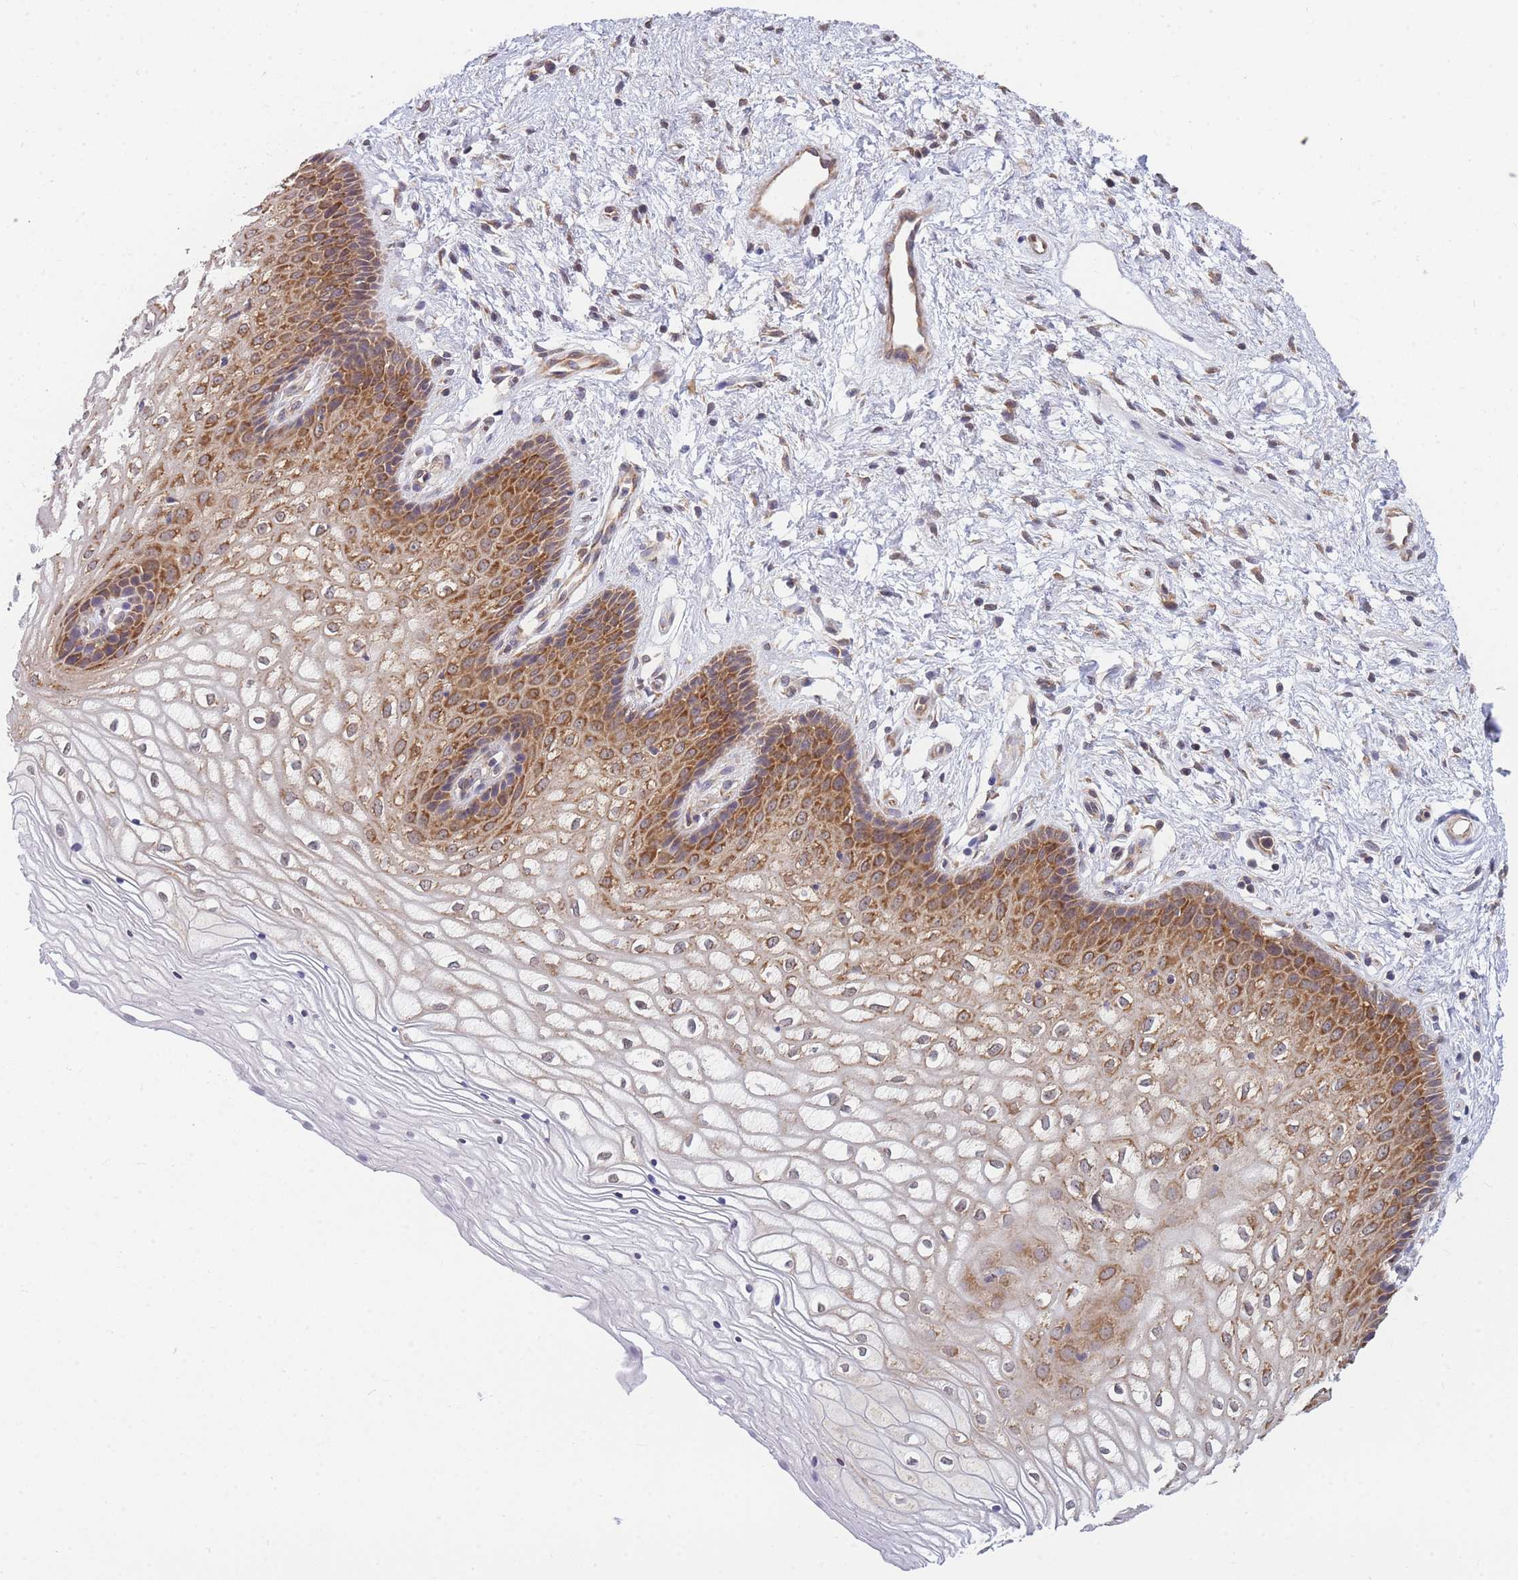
{"staining": {"intensity": "moderate", "quantity": "25%-75%", "location": "cytoplasmic/membranous"}, "tissue": "vagina", "cell_type": "Squamous epithelial cells", "image_type": "normal", "snomed": [{"axis": "morphology", "description": "Normal tissue, NOS"}, {"axis": "topography", "description": "Vagina"}], "caption": "A micrograph of vagina stained for a protein shows moderate cytoplasmic/membranous brown staining in squamous epithelial cells. The staining was performed using DAB to visualize the protein expression in brown, while the nuclei were stained in blue with hematoxylin (Magnification: 20x).", "gene": "ENSG00000276345", "patient": {"sex": "female", "age": 34}}